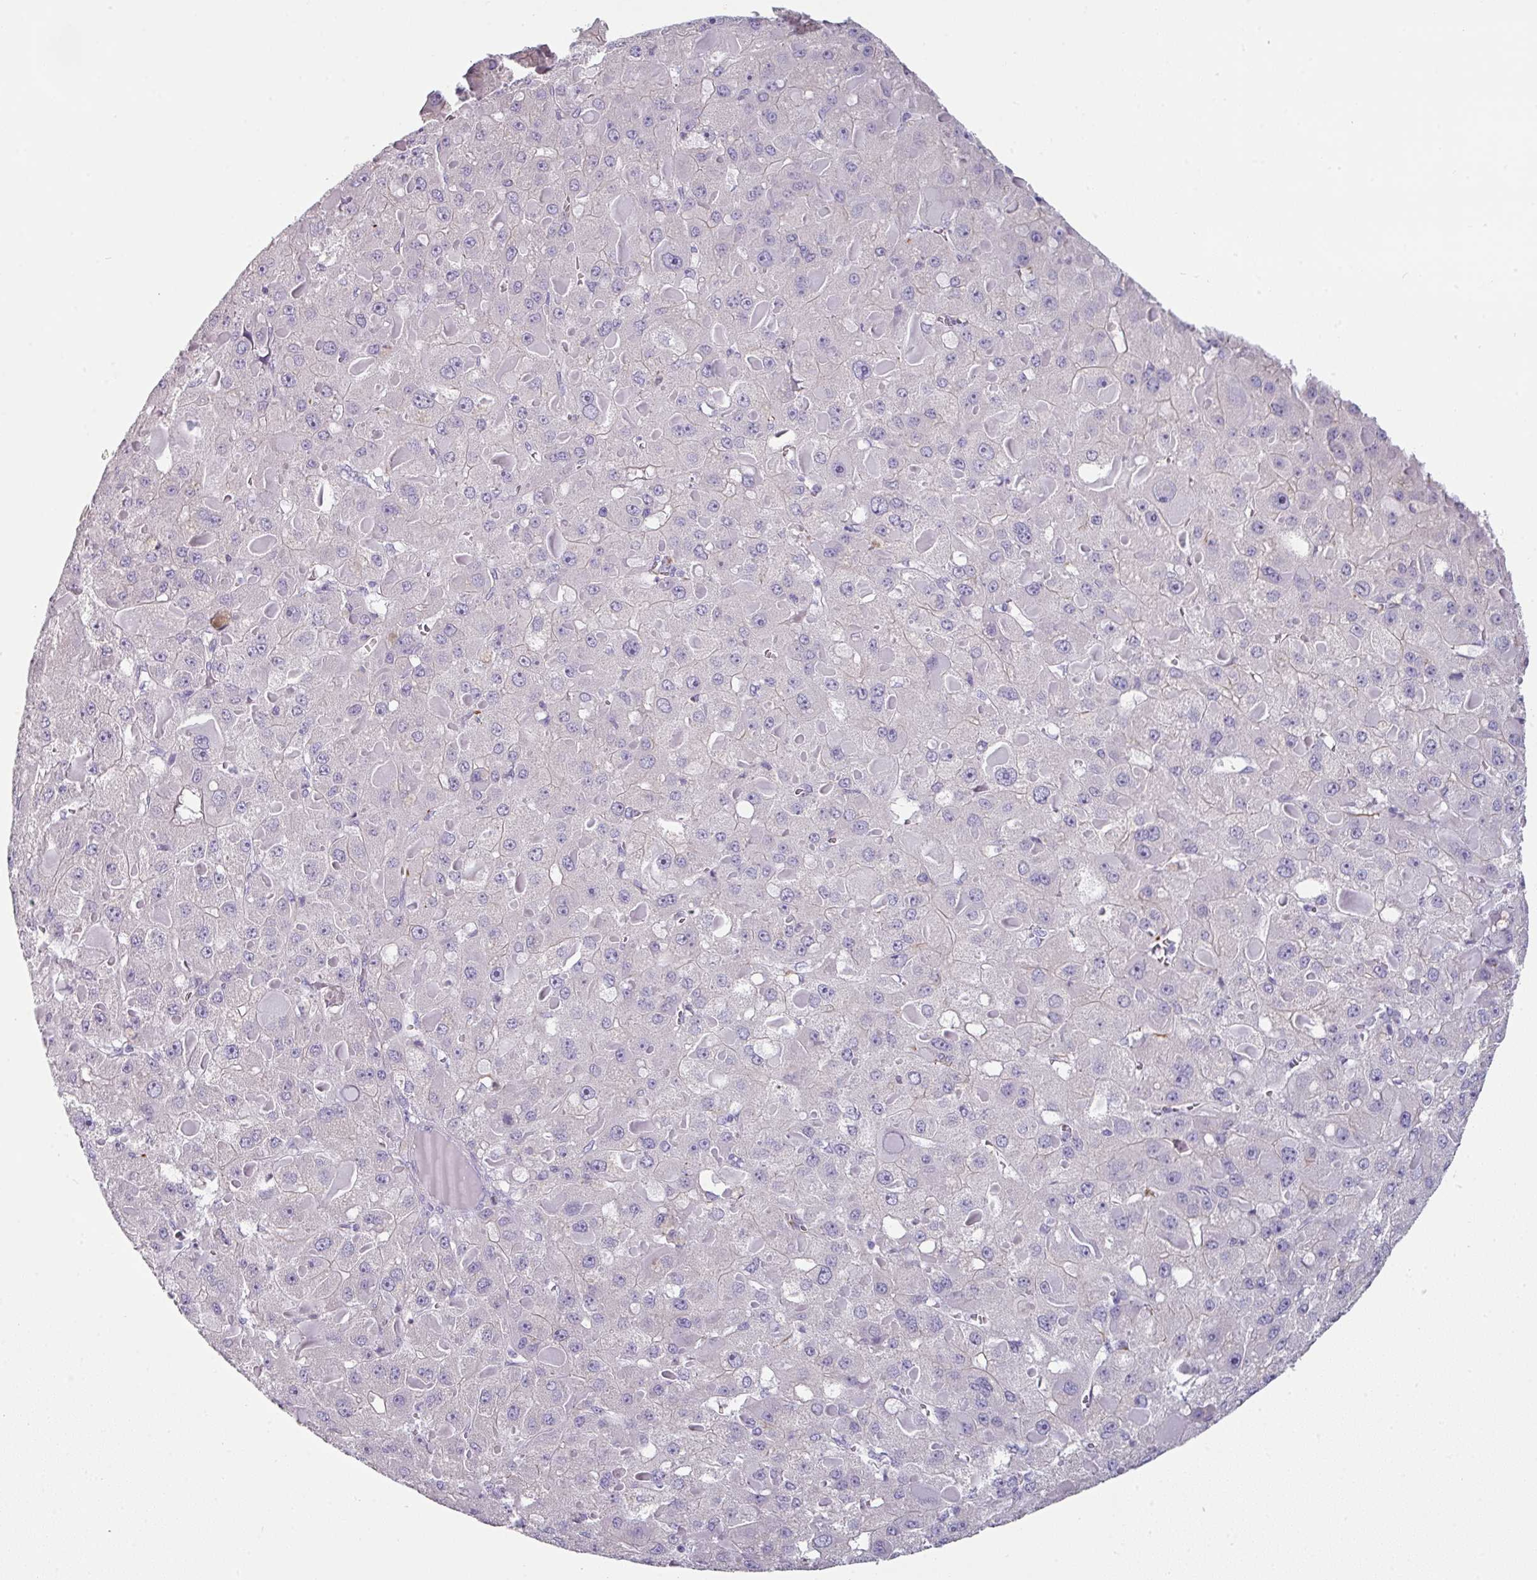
{"staining": {"intensity": "negative", "quantity": "none", "location": "none"}, "tissue": "liver cancer", "cell_type": "Tumor cells", "image_type": "cancer", "snomed": [{"axis": "morphology", "description": "Carcinoma, Hepatocellular, NOS"}, {"axis": "topography", "description": "Liver"}], "caption": "There is no significant positivity in tumor cells of liver cancer (hepatocellular carcinoma).", "gene": "SLC17A7", "patient": {"sex": "female", "age": 73}}